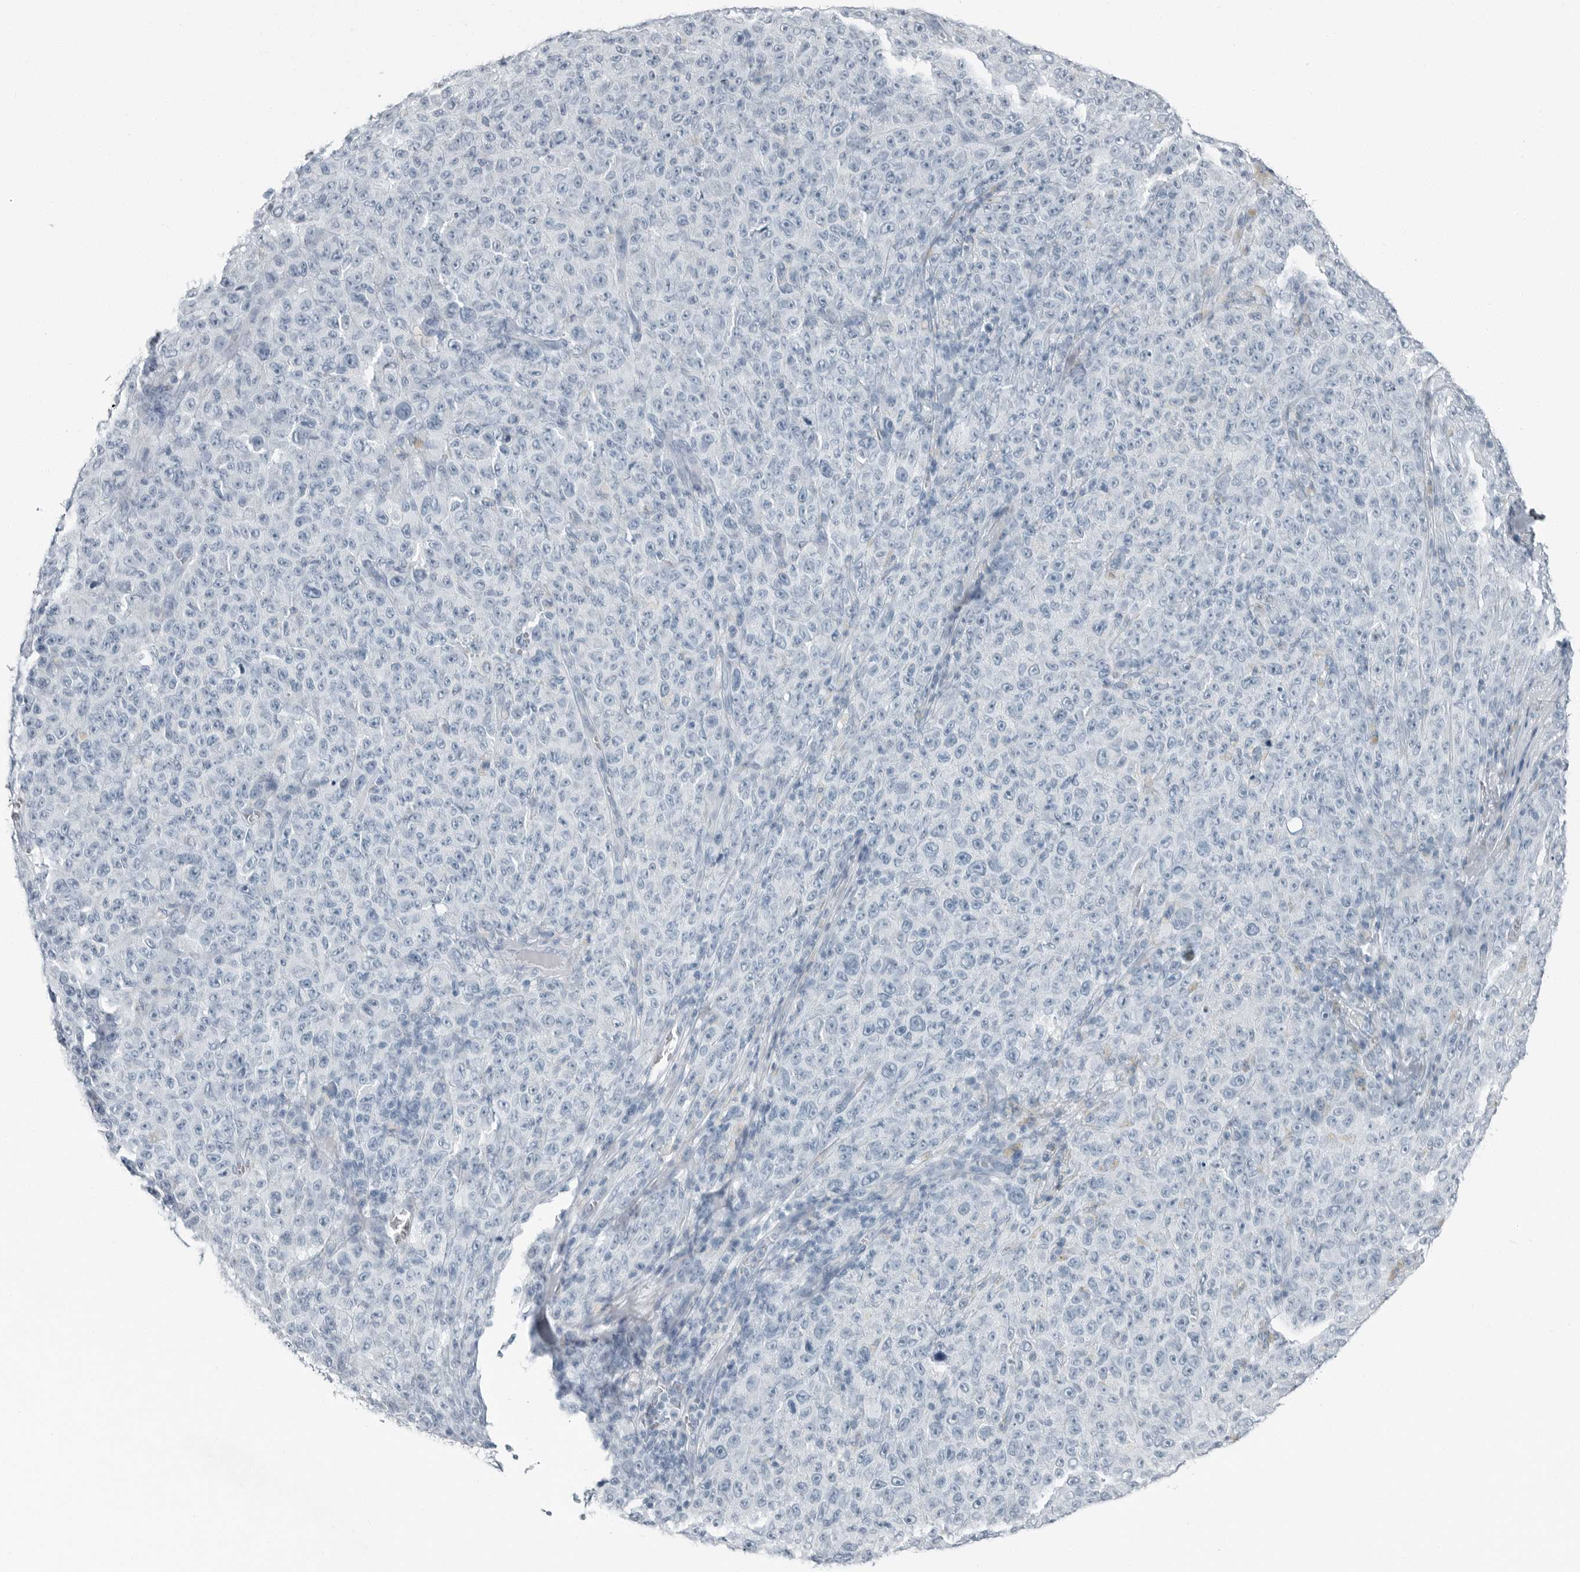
{"staining": {"intensity": "negative", "quantity": "none", "location": "none"}, "tissue": "melanoma", "cell_type": "Tumor cells", "image_type": "cancer", "snomed": [{"axis": "morphology", "description": "Malignant melanoma, NOS"}, {"axis": "topography", "description": "Skin"}], "caption": "High magnification brightfield microscopy of malignant melanoma stained with DAB (brown) and counterstained with hematoxylin (blue): tumor cells show no significant staining.", "gene": "FABP6", "patient": {"sex": "female", "age": 82}}